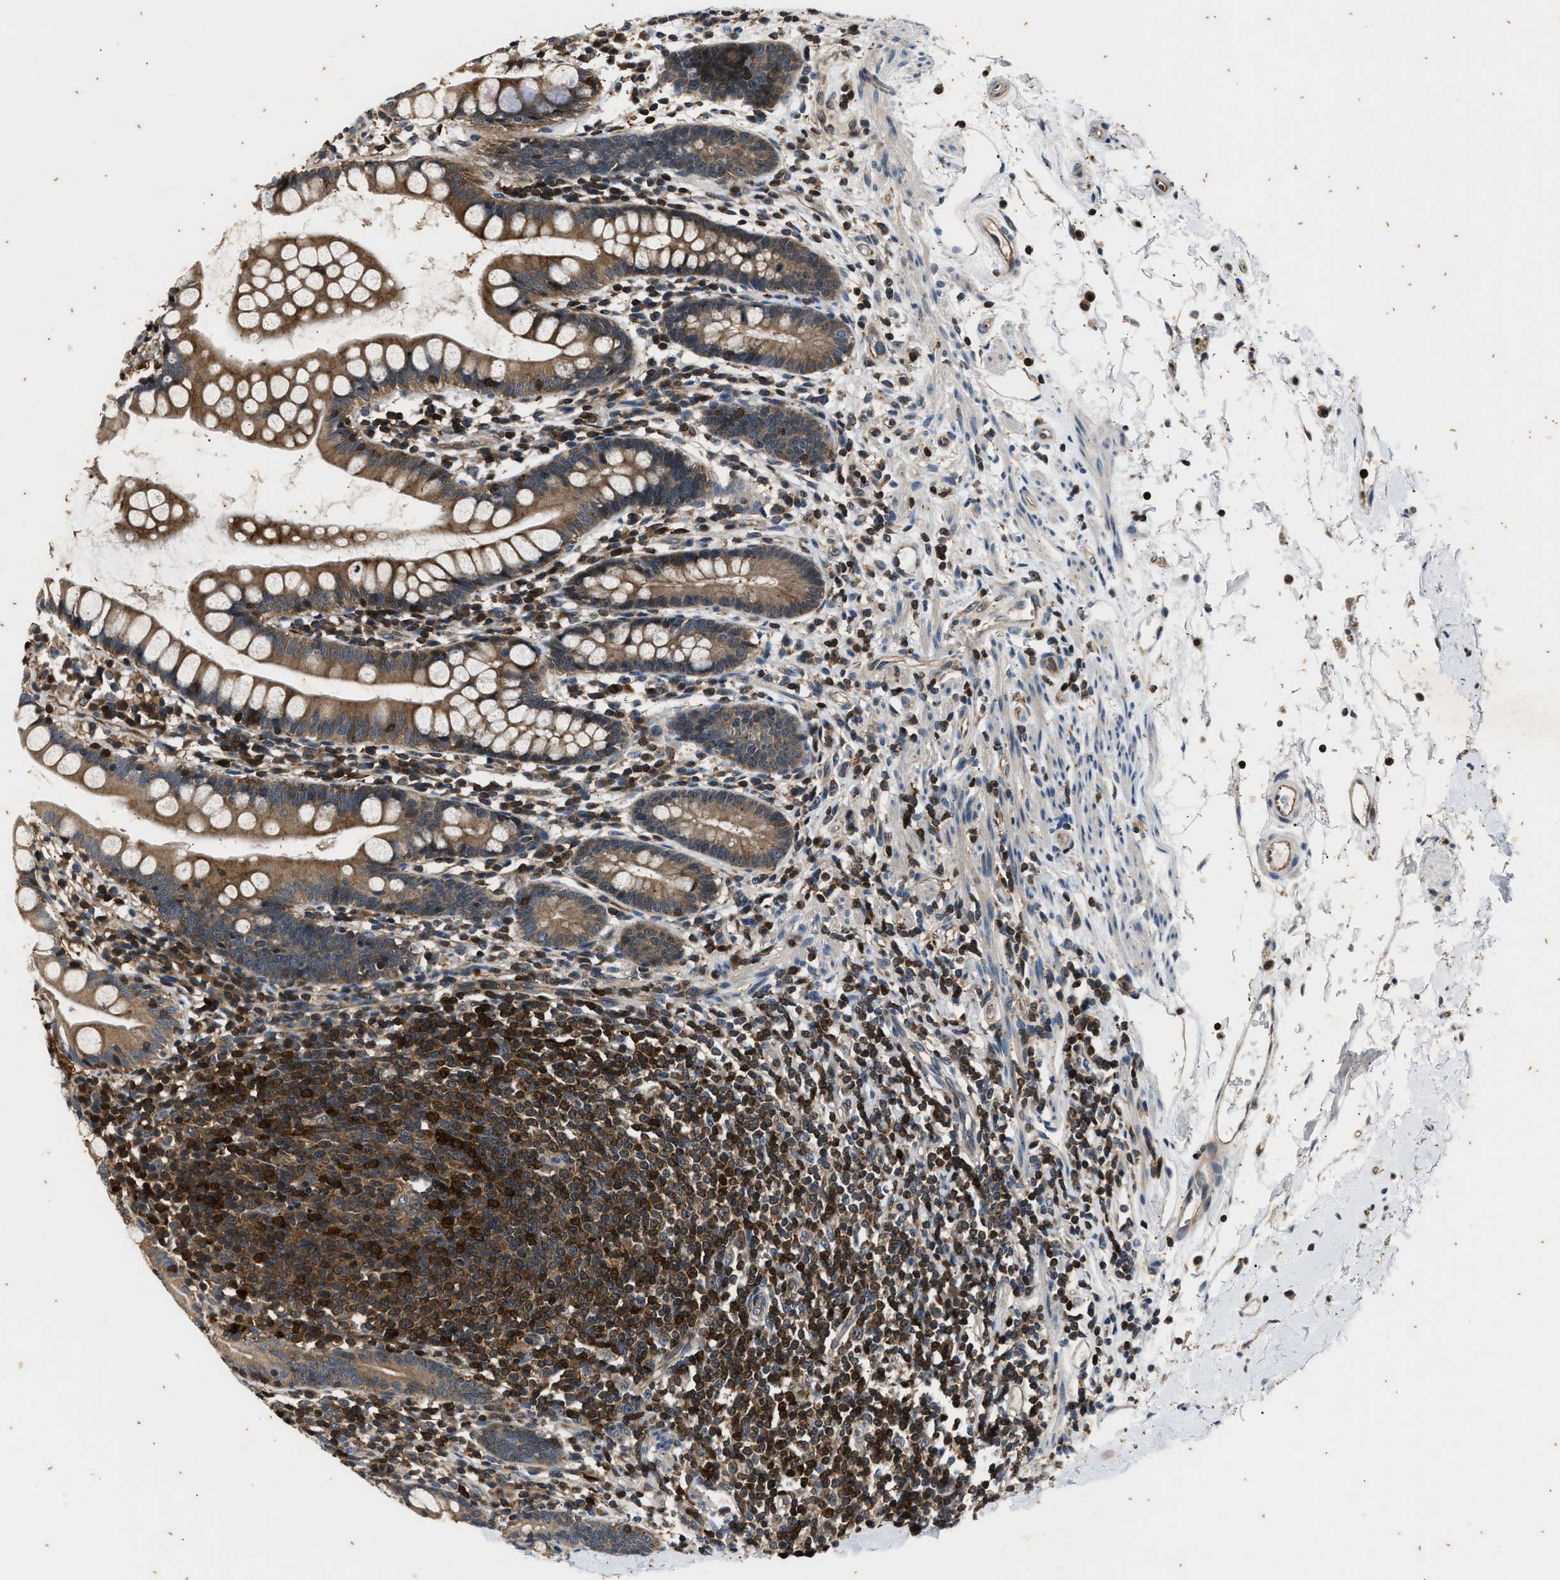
{"staining": {"intensity": "moderate", "quantity": "<25%", "location": "cytoplasmic/membranous"}, "tissue": "small intestine", "cell_type": "Glandular cells", "image_type": "normal", "snomed": [{"axis": "morphology", "description": "Normal tissue, NOS"}, {"axis": "topography", "description": "Small intestine"}], "caption": "Brown immunohistochemical staining in normal human small intestine reveals moderate cytoplasmic/membranous positivity in about <25% of glandular cells. The staining is performed using DAB brown chromogen to label protein expression. The nuclei are counter-stained blue using hematoxylin.", "gene": "PTPN7", "patient": {"sex": "female", "age": 84}}